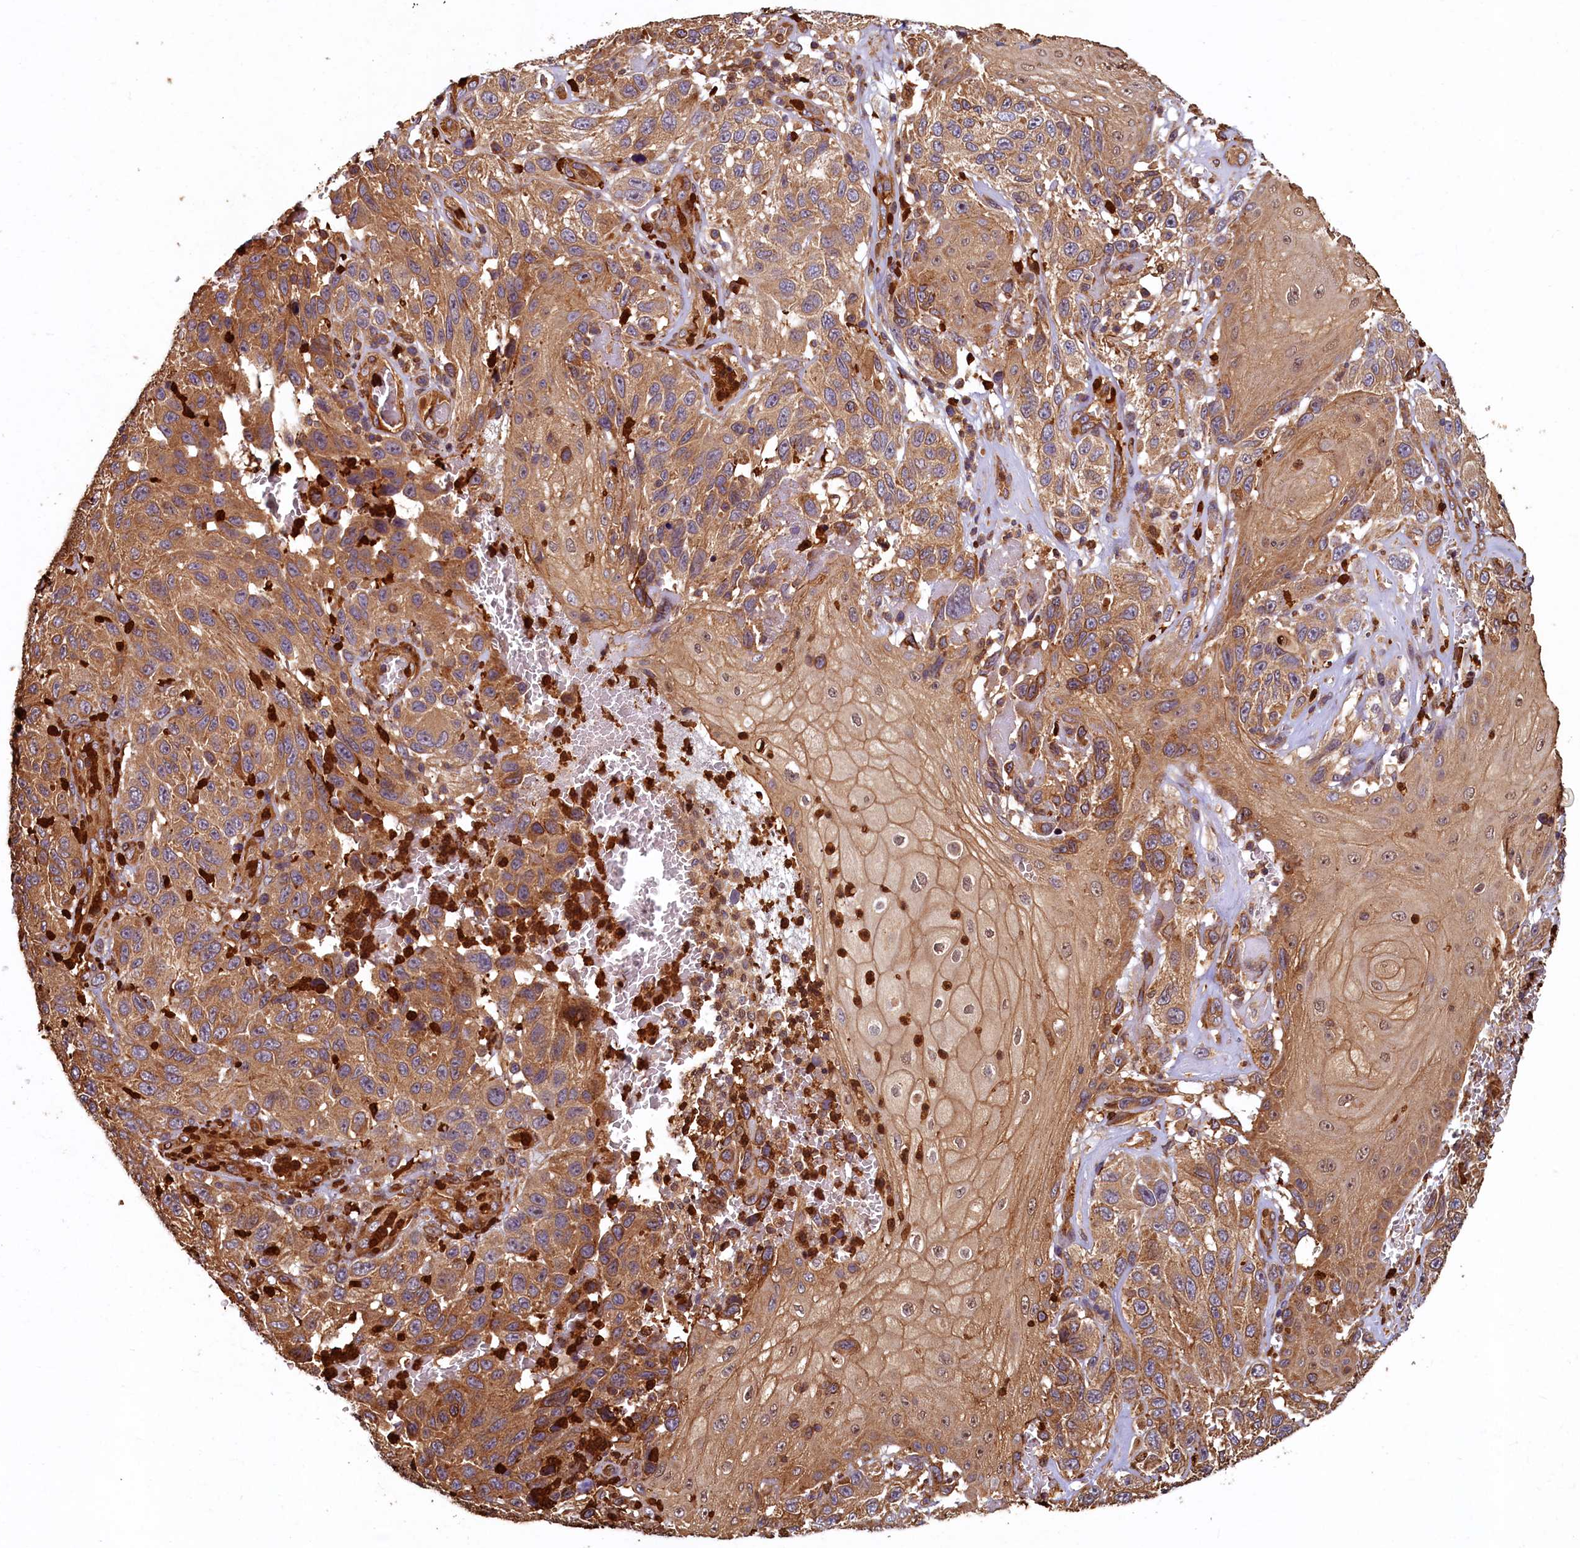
{"staining": {"intensity": "moderate", "quantity": ">75%", "location": "cytoplasmic/membranous"}, "tissue": "melanoma", "cell_type": "Tumor cells", "image_type": "cancer", "snomed": [{"axis": "morphology", "description": "Normal tissue, NOS"}, {"axis": "morphology", "description": "Malignant melanoma, NOS"}, {"axis": "topography", "description": "Skin"}], "caption": "Melanoma was stained to show a protein in brown. There is medium levels of moderate cytoplasmic/membranous expression in about >75% of tumor cells.", "gene": "CCDC102B", "patient": {"sex": "female", "age": 96}}